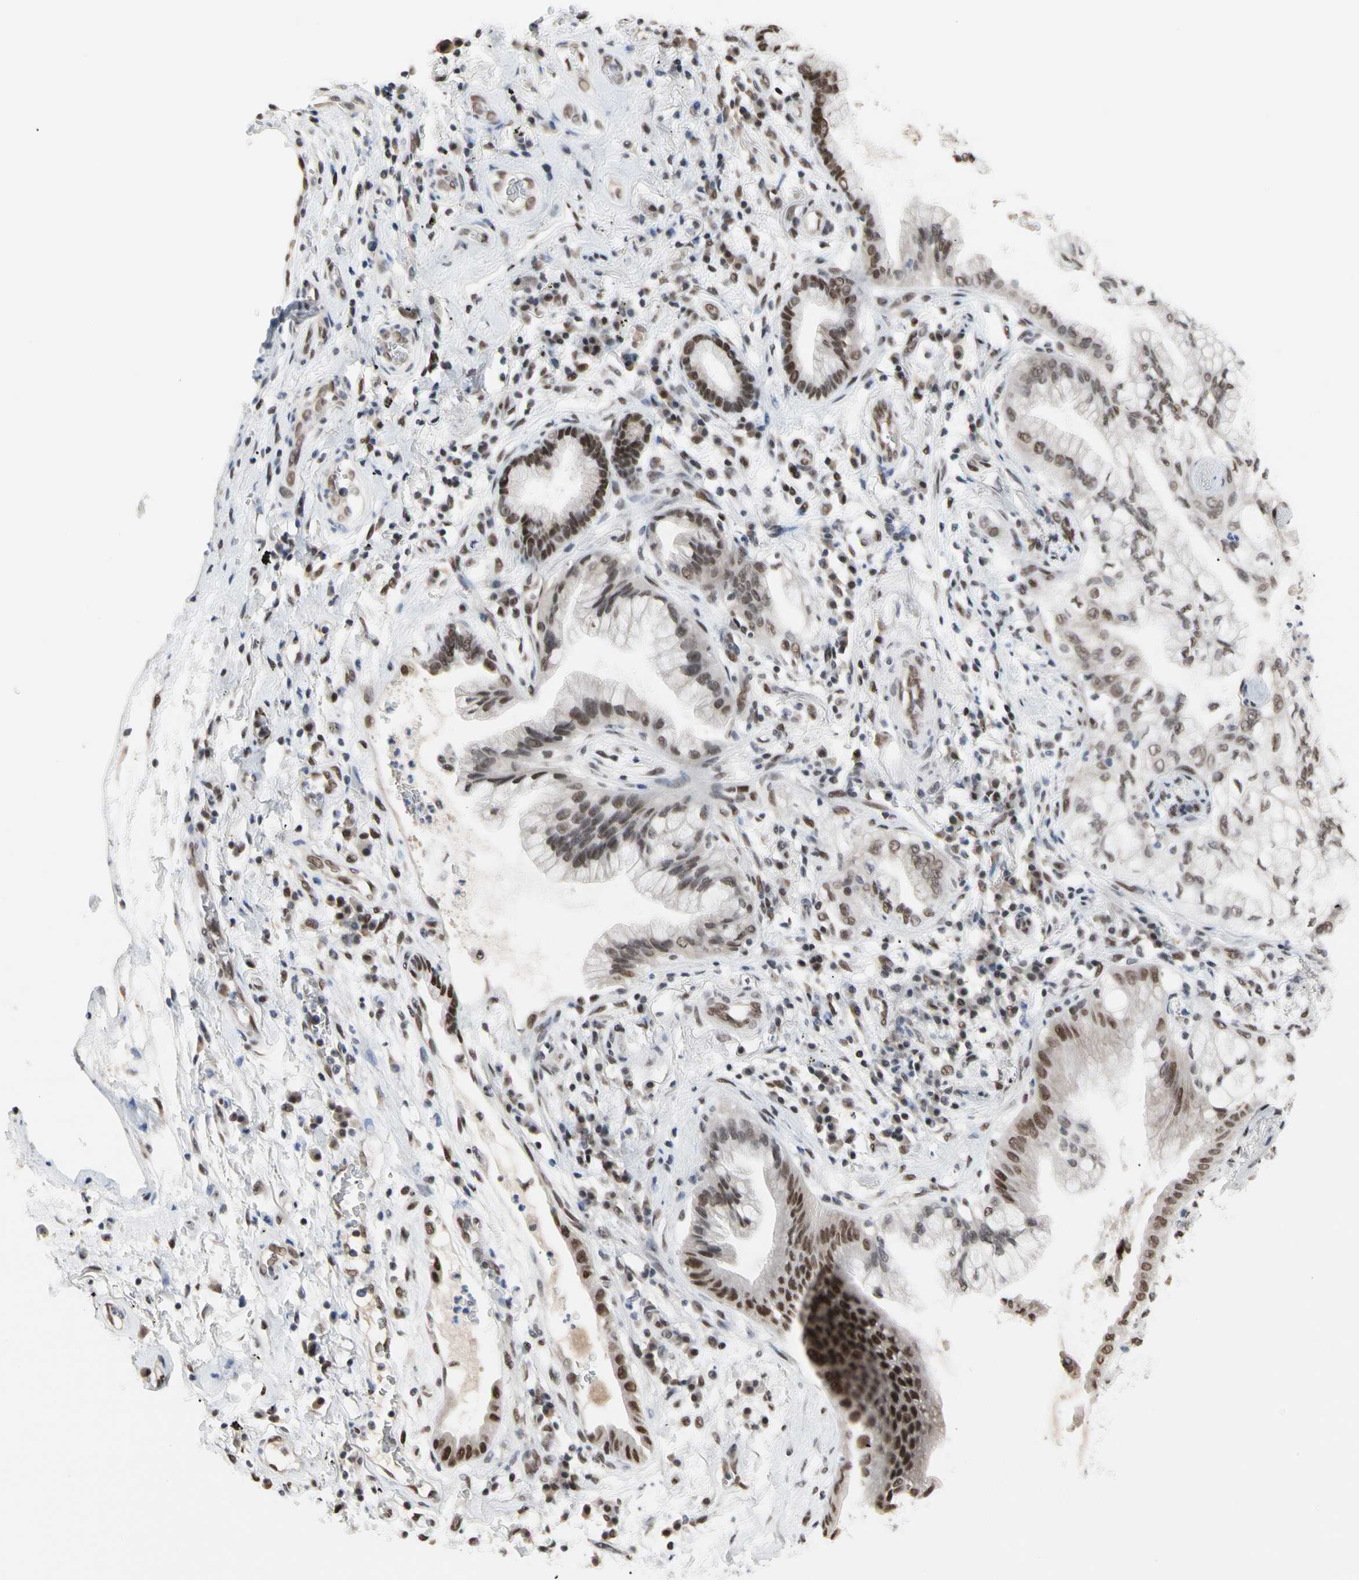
{"staining": {"intensity": "moderate", "quantity": ">75%", "location": "nuclear"}, "tissue": "lung cancer", "cell_type": "Tumor cells", "image_type": "cancer", "snomed": [{"axis": "morphology", "description": "Adenocarcinoma, NOS"}, {"axis": "topography", "description": "Lung"}], "caption": "Immunohistochemistry of adenocarcinoma (lung) exhibits medium levels of moderate nuclear expression in approximately >75% of tumor cells.", "gene": "FAM98B", "patient": {"sex": "female", "age": 70}}